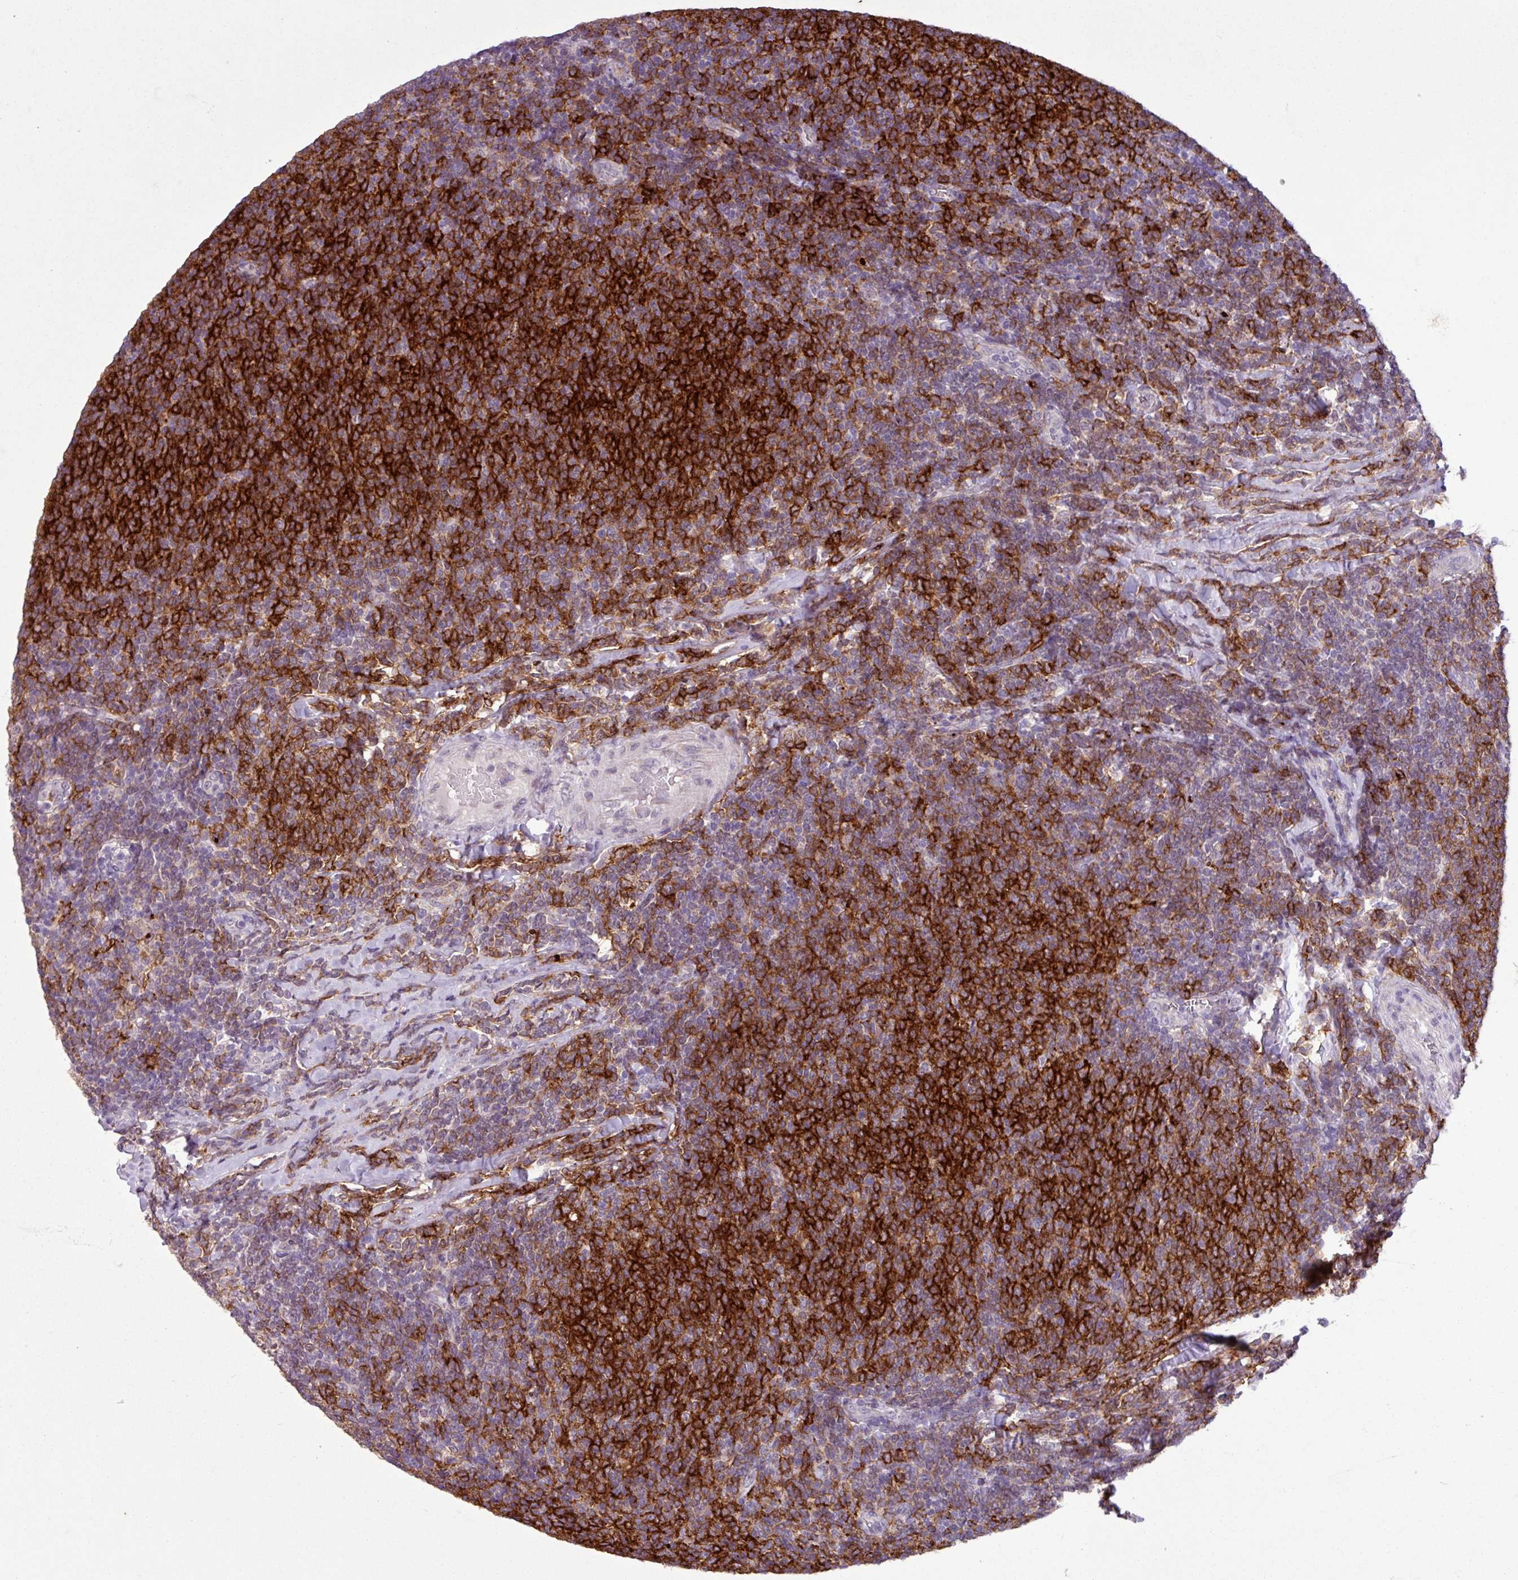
{"staining": {"intensity": "moderate", "quantity": ">75%", "location": "cytoplasmic/membranous"}, "tissue": "lymphoma", "cell_type": "Tumor cells", "image_type": "cancer", "snomed": [{"axis": "morphology", "description": "Malignant lymphoma, non-Hodgkin's type, Low grade"}, {"axis": "topography", "description": "Lymph node"}], "caption": "Low-grade malignant lymphoma, non-Hodgkin's type stained with DAB (3,3'-diaminobenzidine) IHC reveals medium levels of moderate cytoplasmic/membranous staining in about >75% of tumor cells.", "gene": "C9orf24", "patient": {"sex": "male", "age": 52}}